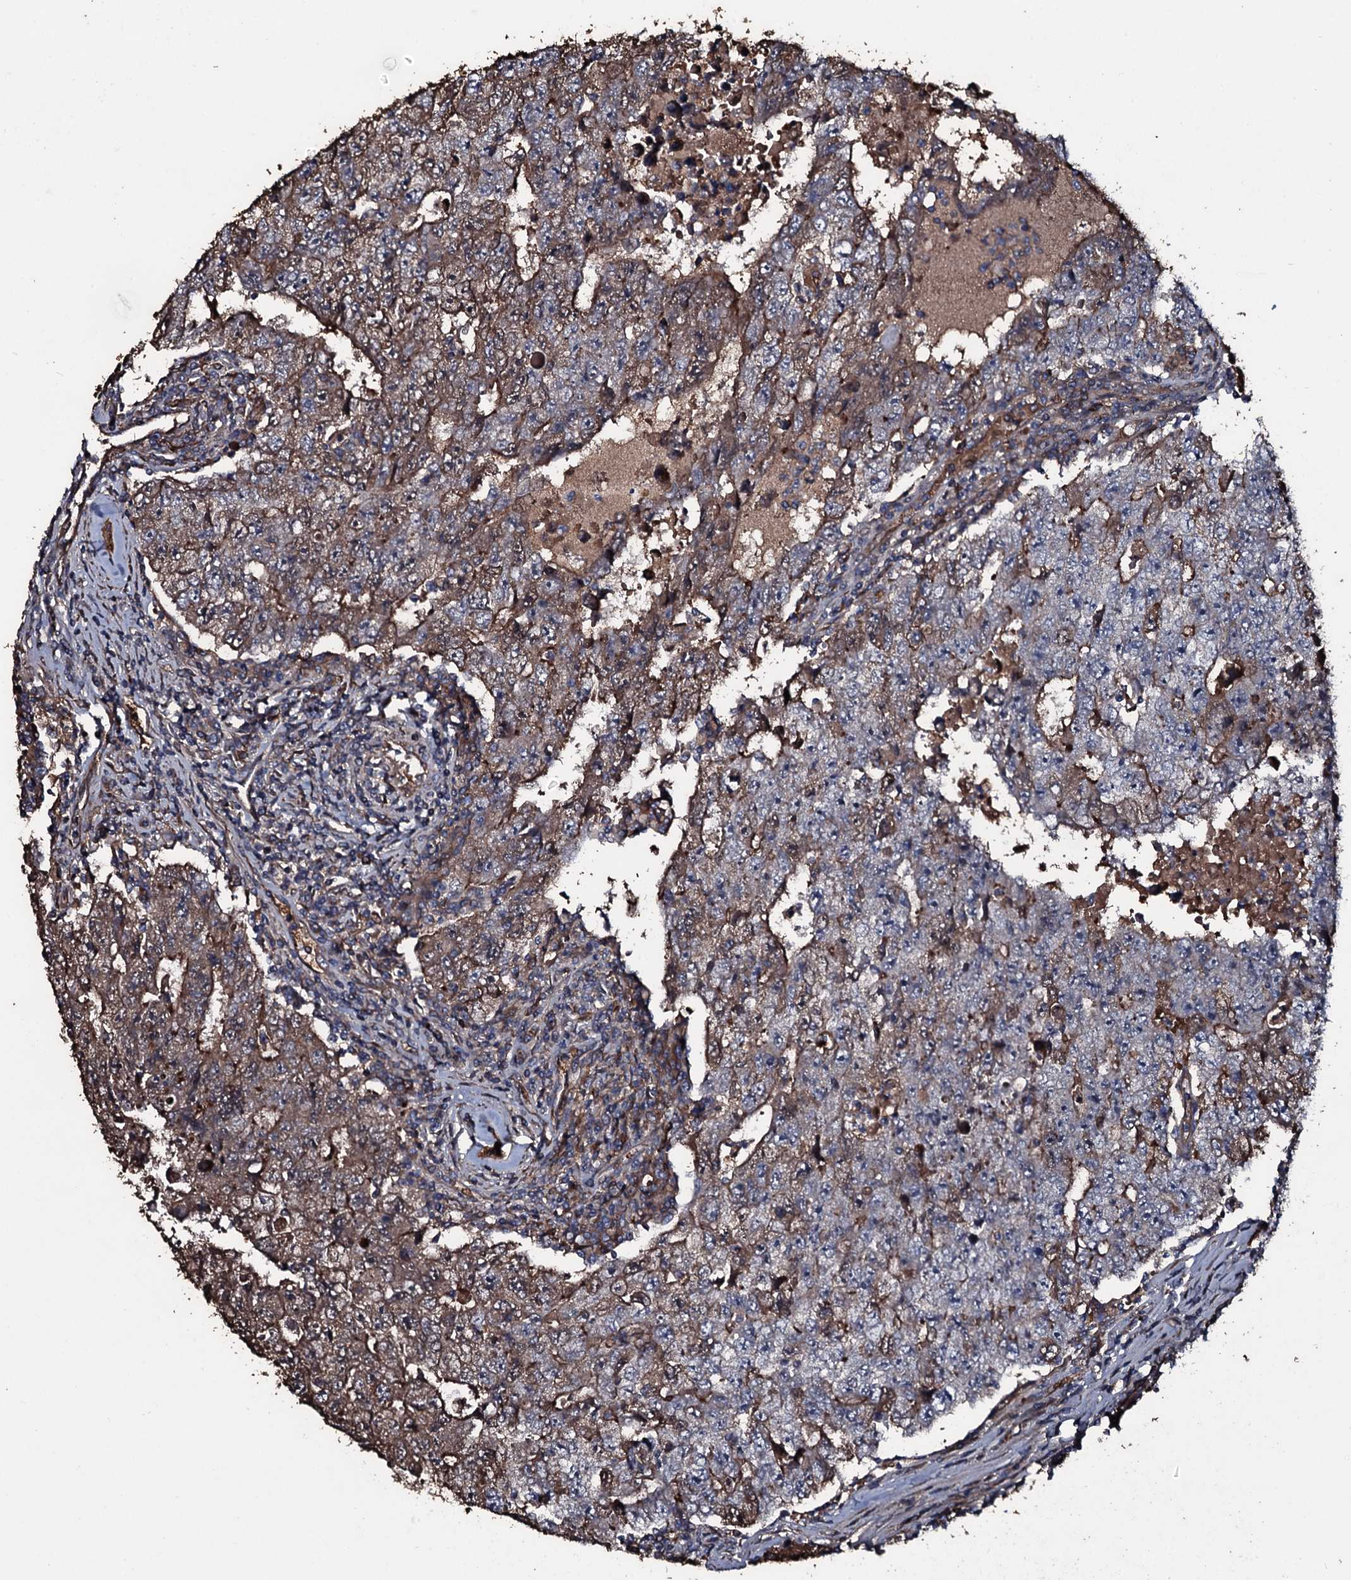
{"staining": {"intensity": "moderate", "quantity": "25%-75%", "location": "cytoplasmic/membranous"}, "tissue": "testis cancer", "cell_type": "Tumor cells", "image_type": "cancer", "snomed": [{"axis": "morphology", "description": "Carcinoma, Embryonal, NOS"}, {"axis": "topography", "description": "Testis"}], "caption": "Protein expression analysis of embryonal carcinoma (testis) displays moderate cytoplasmic/membranous positivity in about 25%-75% of tumor cells. (DAB (3,3'-diaminobenzidine) IHC with brightfield microscopy, high magnification).", "gene": "ZSWIM8", "patient": {"sex": "male", "age": 17}}